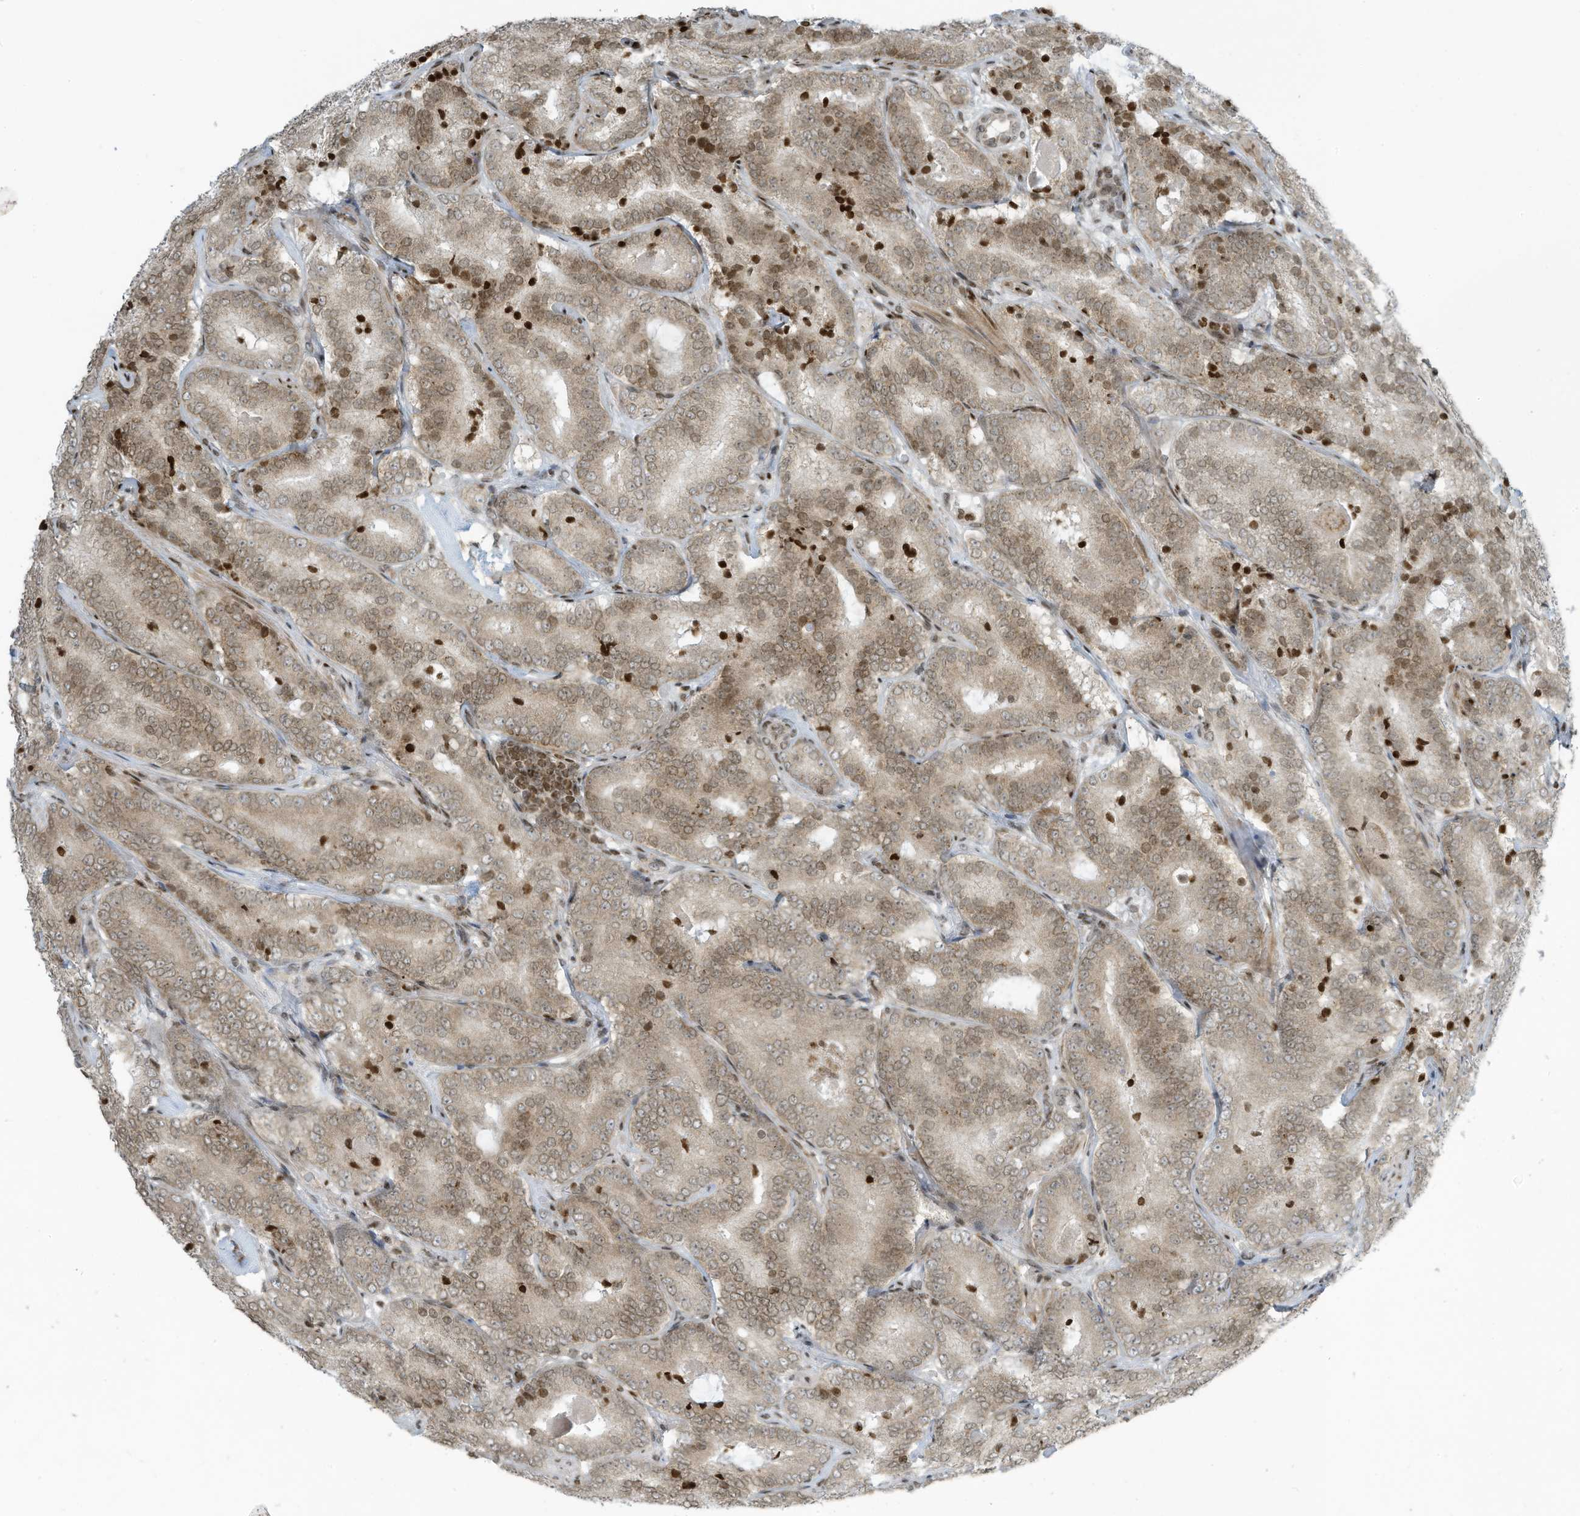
{"staining": {"intensity": "weak", "quantity": ">75%", "location": "cytoplasmic/membranous,nuclear"}, "tissue": "prostate cancer", "cell_type": "Tumor cells", "image_type": "cancer", "snomed": [{"axis": "morphology", "description": "Adenocarcinoma, High grade"}, {"axis": "topography", "description": "Prostate"}], "caption": "Immunohistochemistry photomicrograph of human high-grade adenocarcinoma (prostate) stained for a protein (brown), which displays low levels of weak cytoplasmic/membranous and nuclear expression in about >75% of tumor cells.", "gene": "ADI1", "patient": {"sex": "male", "age": 57}}